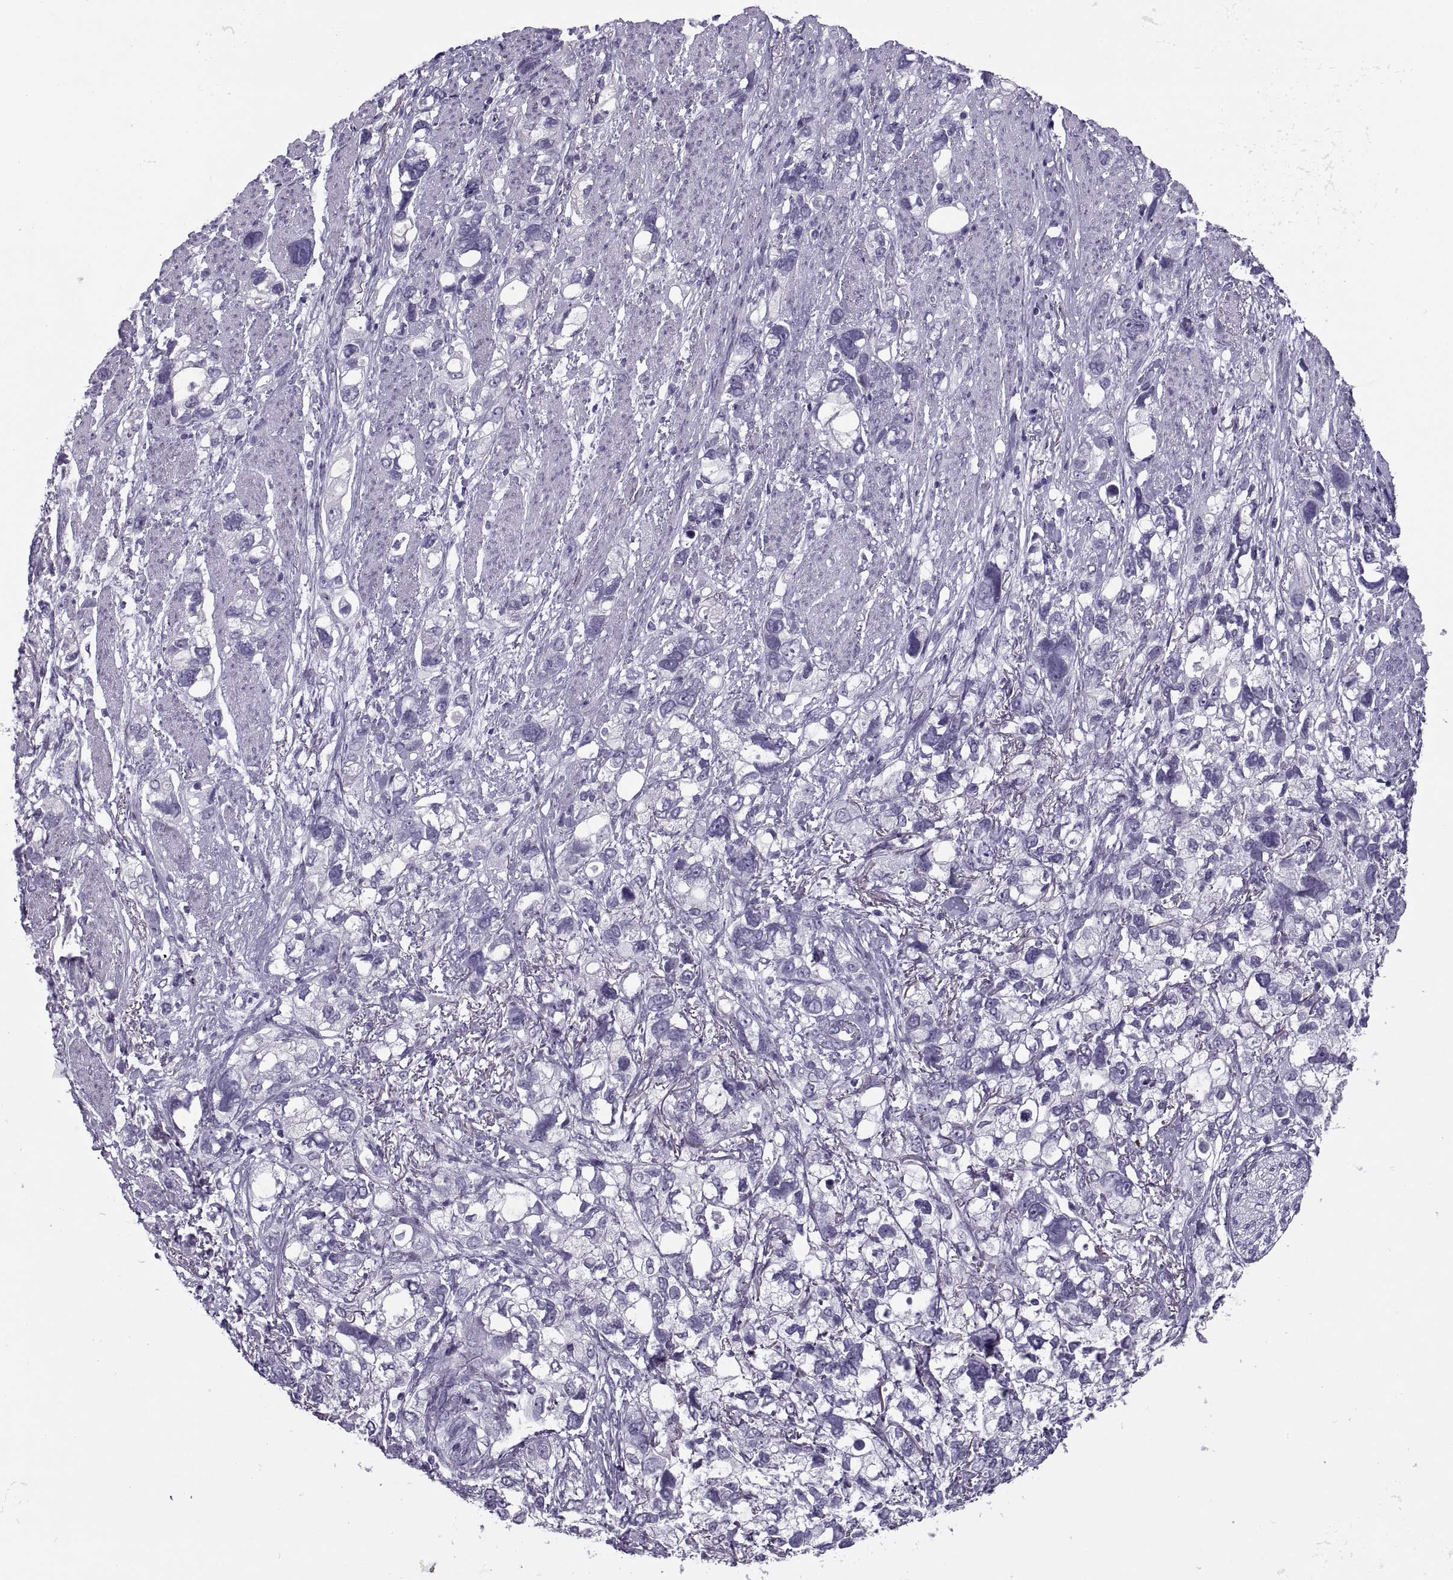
{"staining": {"intensity": "negative", "quantity": "none", "location": "none"}, "tissue": "stomach cancer", "cell_type": "Tumor cells", "image_type": "cancer", "snomed": [{"axis": "morphology", "description": "Adenocarcinoma, NOS"}, {"axis": "topography", "description": "Stomach, upper"}], "caption": "High power microscopy image of an immunohistochemistry (IHC) histopathology image of stomach cancer, revealing no significant positivity in tumor cells.", "gene": "RLBP1", "patient": {"sex": "female", "age": 81}}